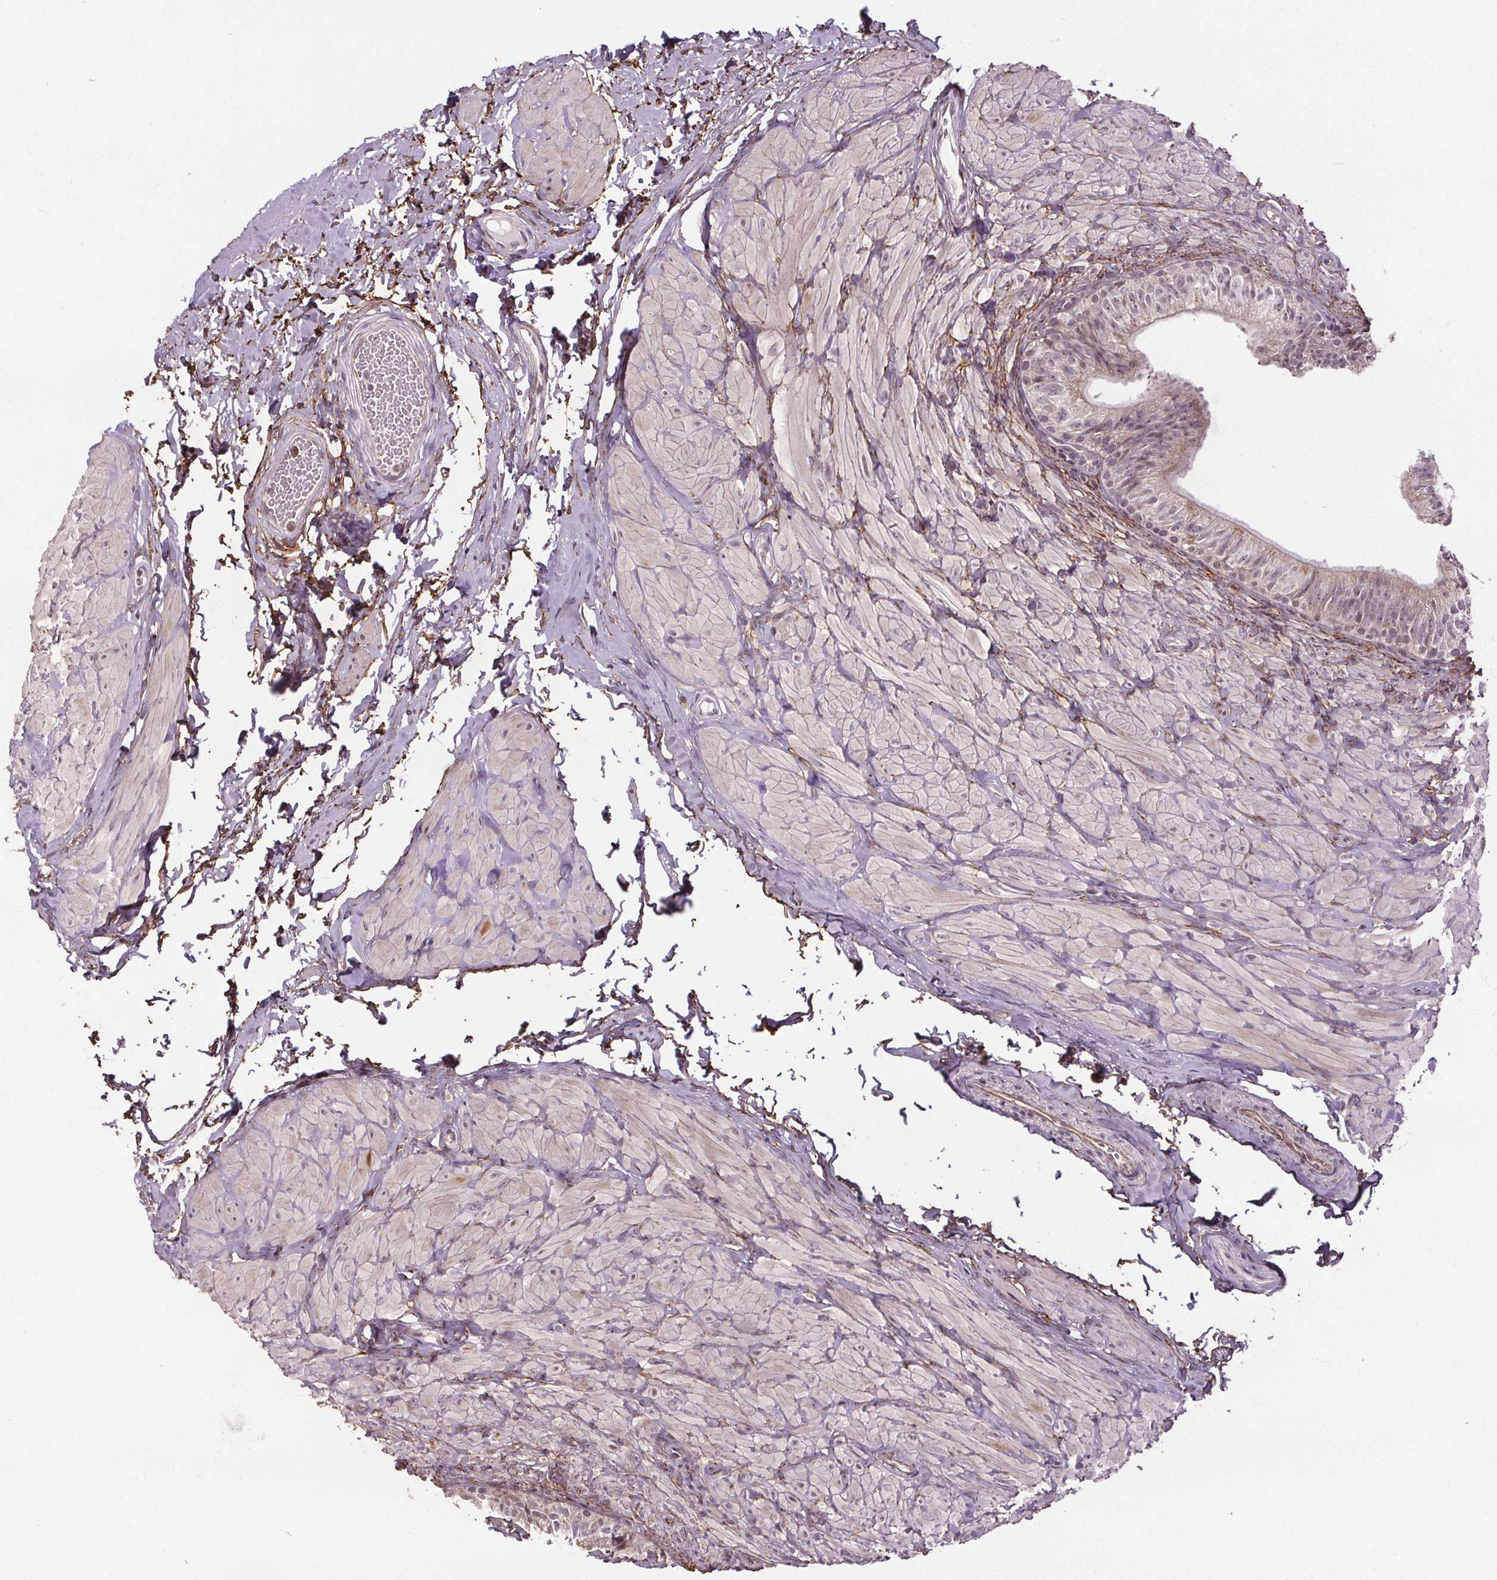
{"staining": {"intensity": "weak", "quantity": "<25%", "location": "nuclear"}, "tissue": "epididymis", "cell_type": "Glandular cells", "image_type": "normal", "snomed": [{"axis": "morphology", "description": "Normal tissue, NOS"}, {"axis": "topography", "description": "Epididymis, spermatic cord, NOS"}, {"axis": "topography", "description": "Epididymis"}, {"axis": "topography", "description": "Peripheral nerve tissue"}], "caption": "Glandular cells are negative for protein expression in benign human epididymis. (Immunohistochemistry, brightfield microscopy, high magnification).", "gene": "KIAA0232", "patient": {"sex": "male", "age": 29}}